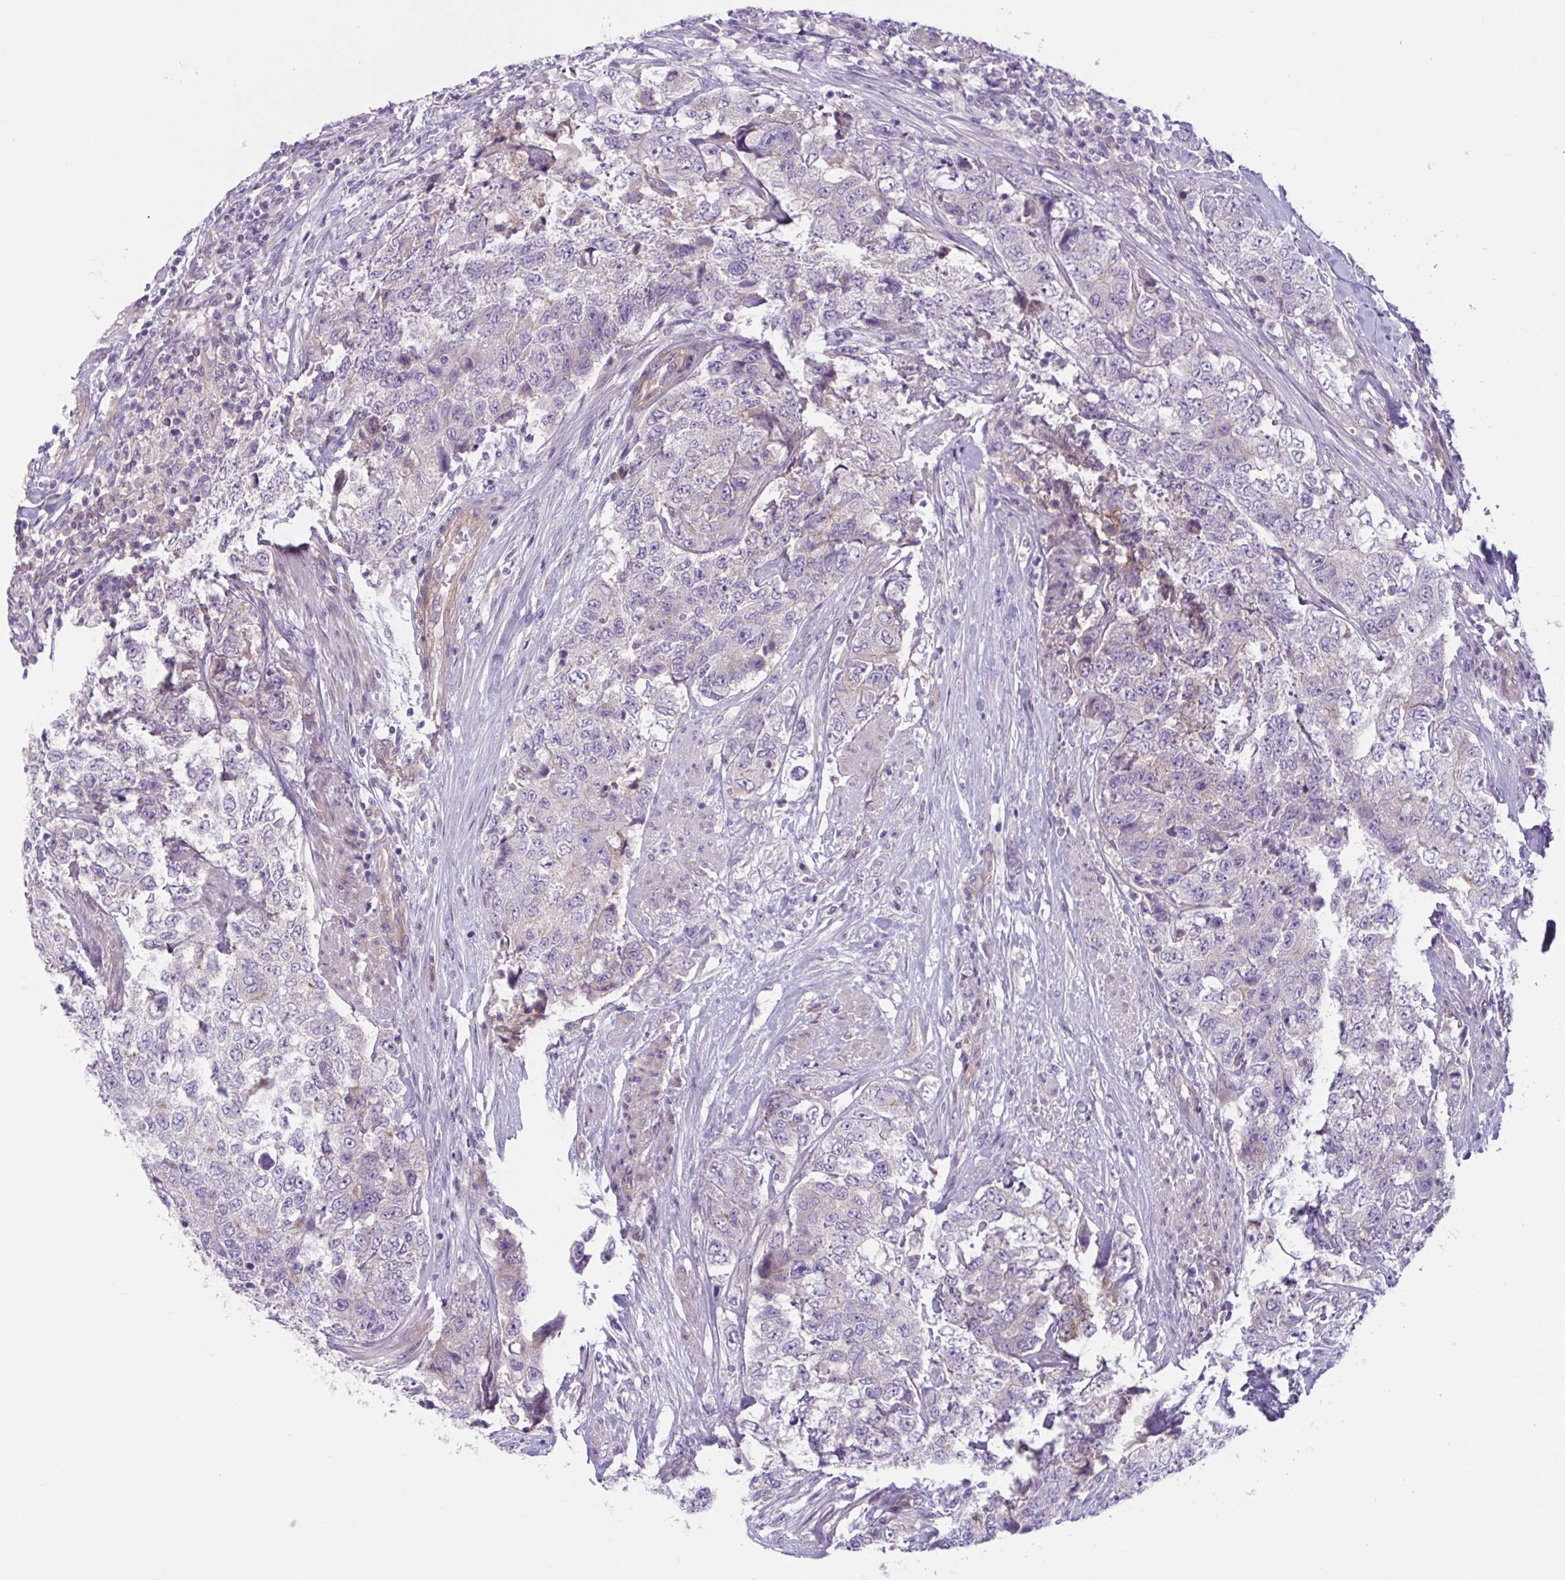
{"staining": {"intensity": "negative", "quantity": "none", "location": "none"}, "tissue": "urothelial cancer", "cell_type": "Tumor cells", "image_type": "cancer", "snomed": [{"axis": "morphology", "description": "Urothelial carcinoma, High grade"}, {"axis": "topography", "description": "Urinary bladder"}], "caption": "DAB (3,3'-diaminobenzidine) immunohistochemical staining of human high-grade urothelial carcinoma shows no significant staining in tumor cells. The staining was performed using DAB (3,3'-diaminobenzidine) to visualize the protein expression in brown, while the nuclei were stained in blue with hematoxylin (Magnification: 20x).", "gene": "TTC7B", "patient": {"sex": "female", "age": 78}}